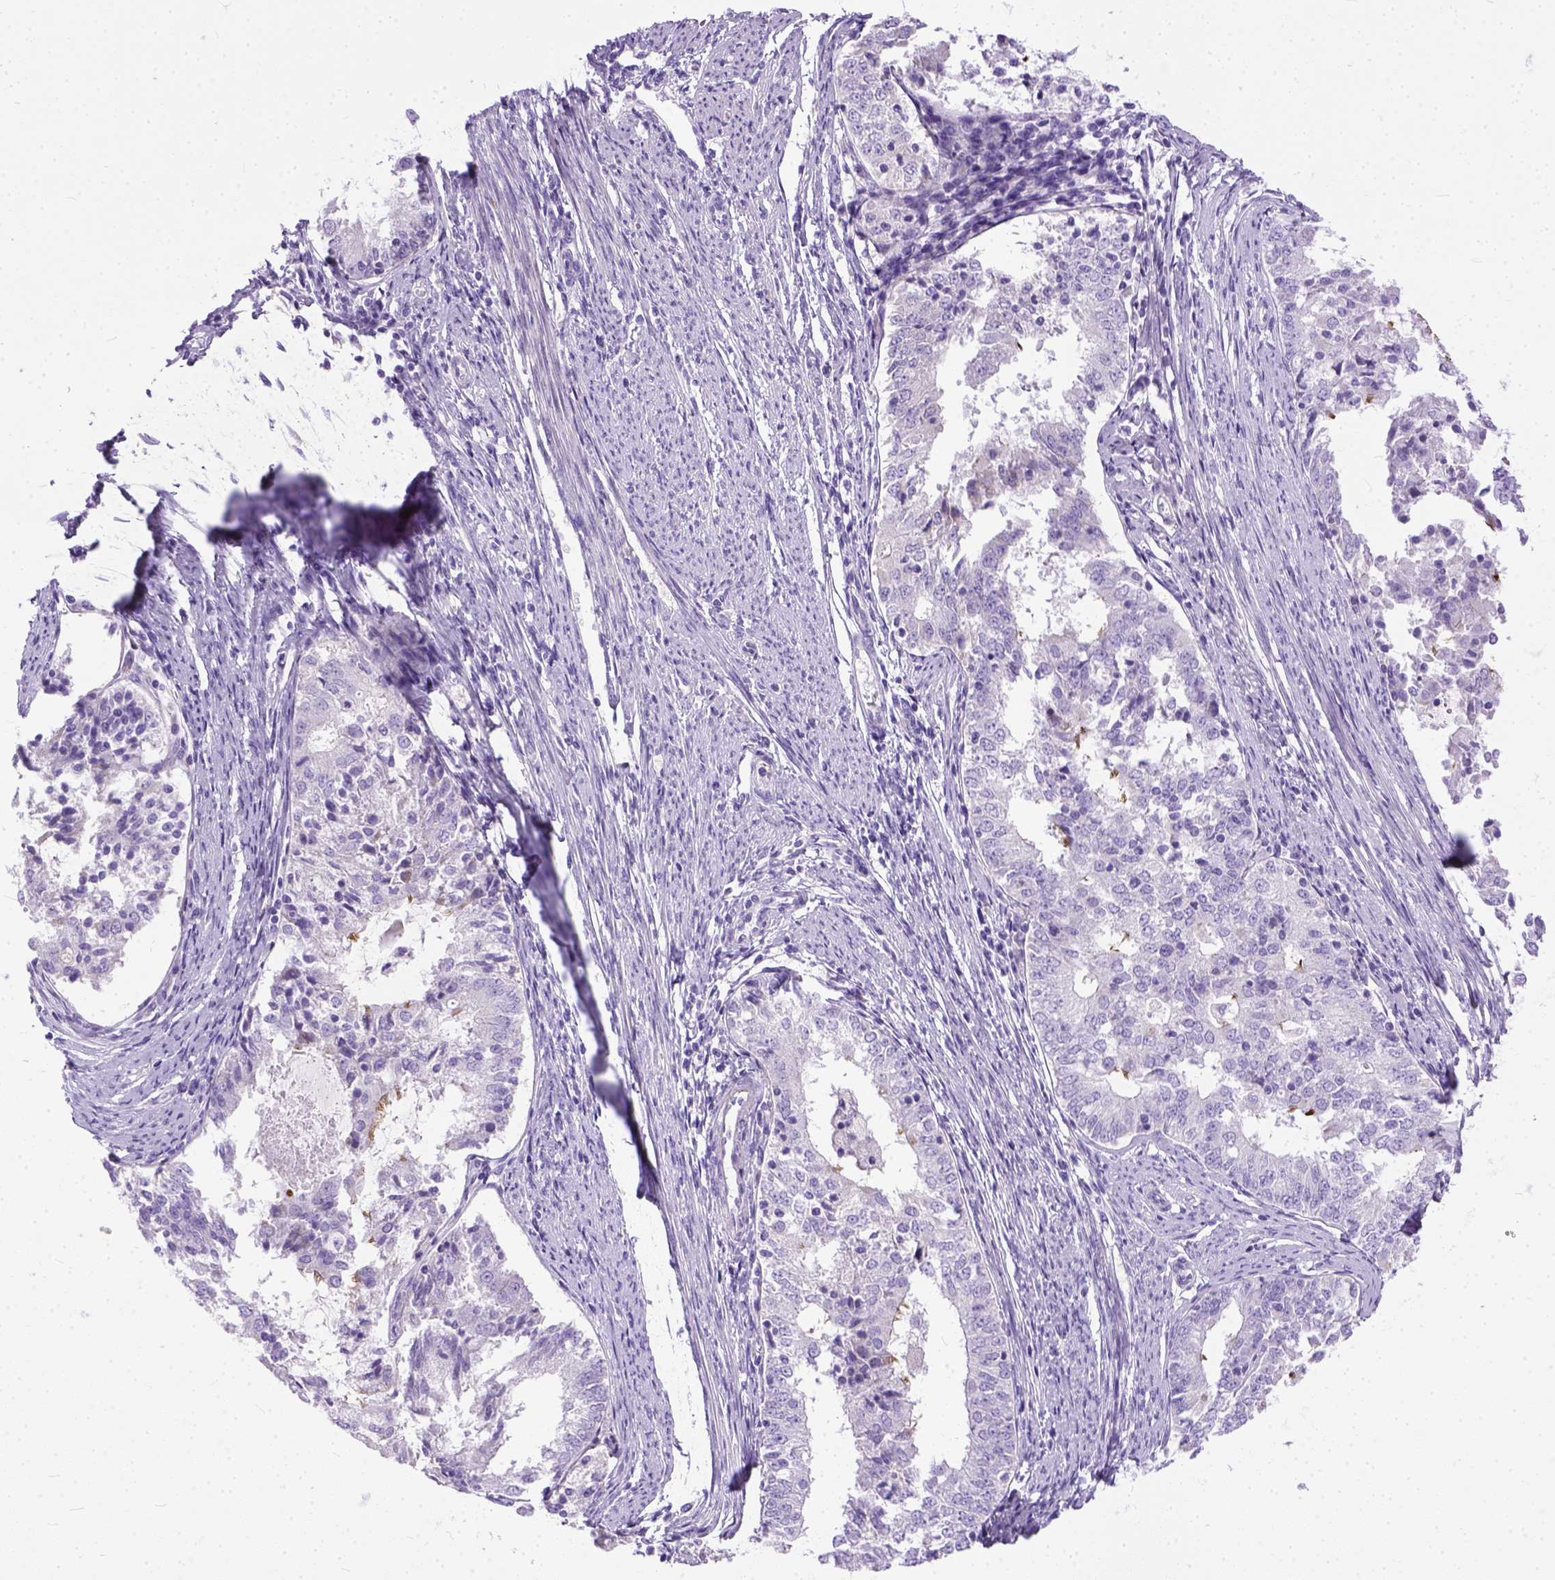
{"staining": {"intensity": "negative", "quantity": "none", "location": "none"}, "tissue": "endometrial cancer", "cell_type": "Tumor cells", "image_type": "cancer", "snomed": [{"axis": "morphology", "description": "Adenocarcinoma, NOS"}, {"axis": "topography", "description": "Endometrium"}], "caption": "Endometrial cancer (adenocarcinoma) was stained to show a protein in brown. There is no significant expression in tumor cells.", "gene": "PLK5", "patient": {"sex": "female", "age": 57}}